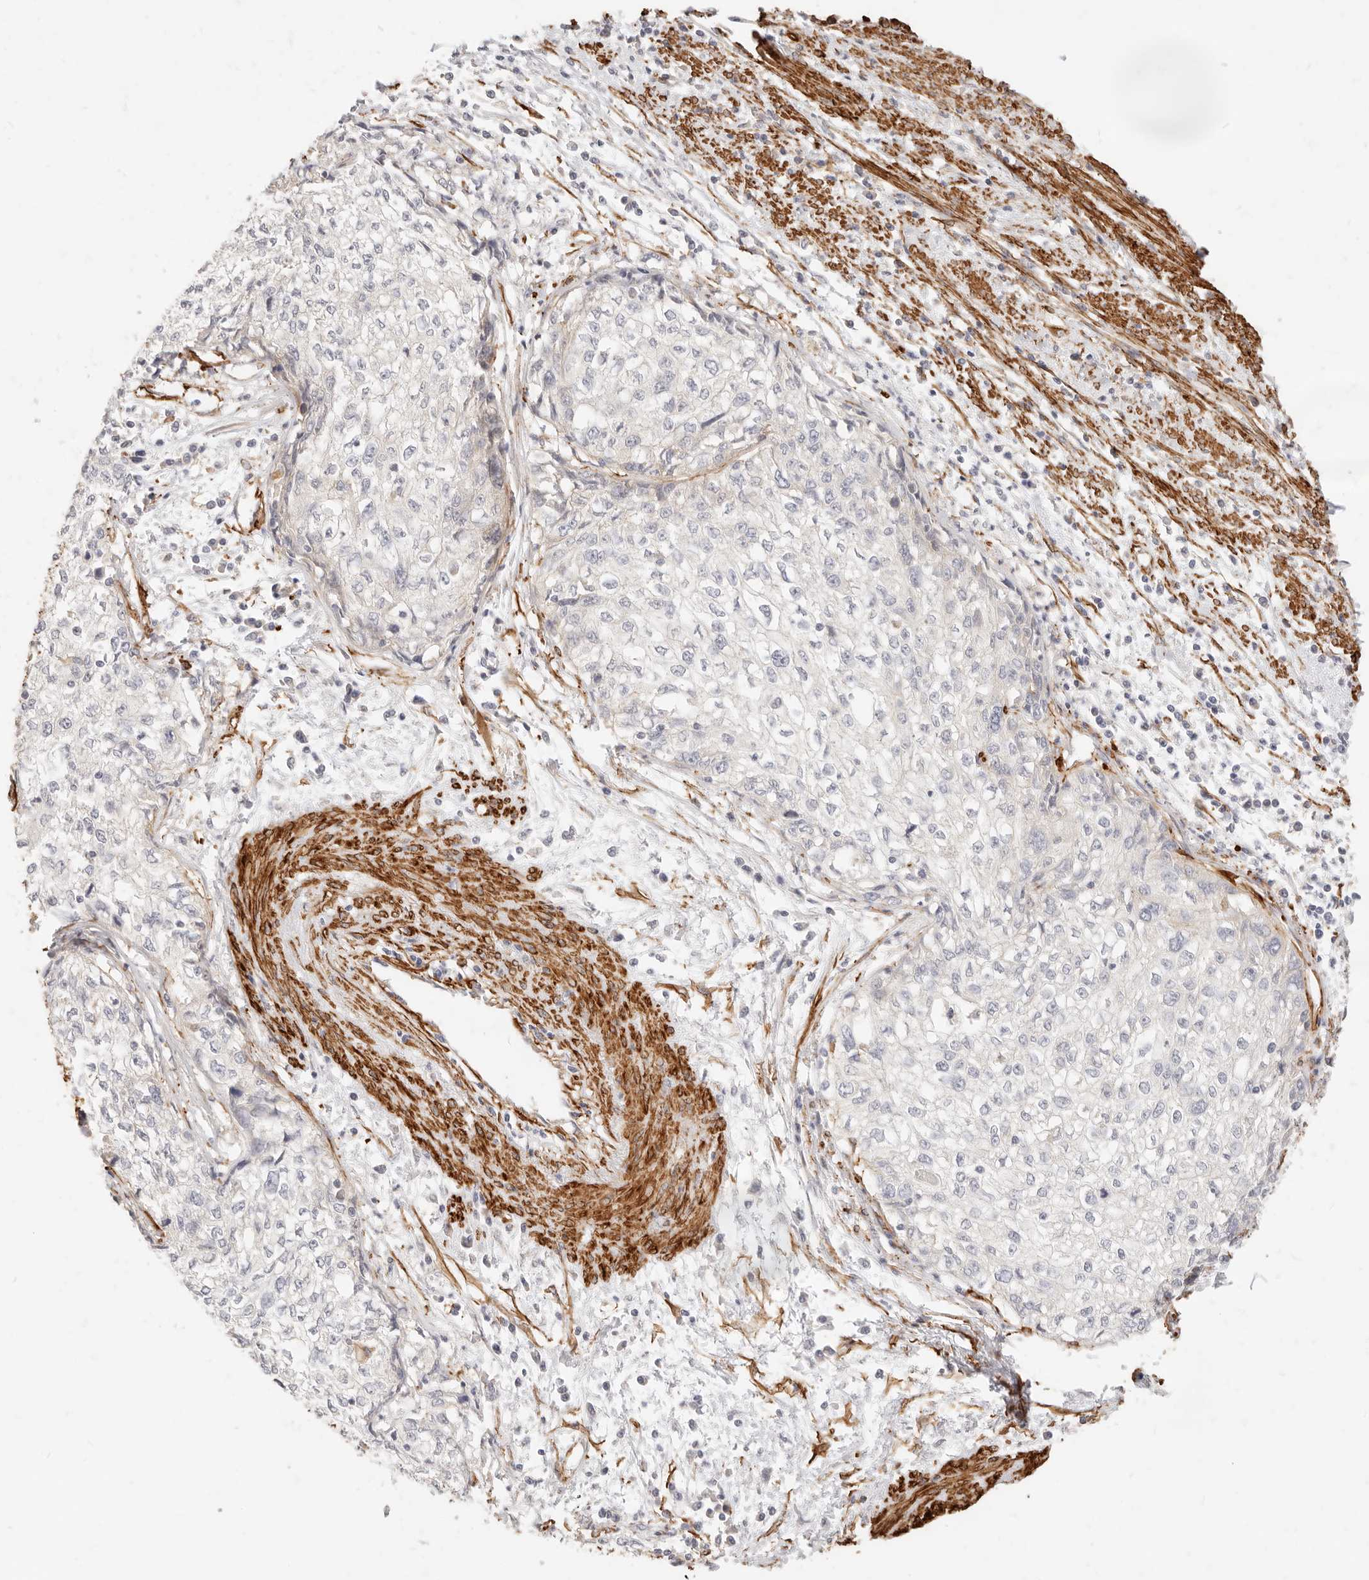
{"staining": {"intensity": "negative", "quantity": "none", "location": "none"}, "tissue": "cervical cancer", "cell_type": "Tumor cells", "image_type": "cancer", "snomed": [{"axis": "morphology", "description": "Squamous cell carcinoma, NOS"}, {"axis": "topography", "description": "Cervix"}], "caption": "Cervical cancer stained for a protein using IHC exhibits no expression tumor cells.", "gene": "TMTC2", "patient": {"sex": "female", "age": 57}}